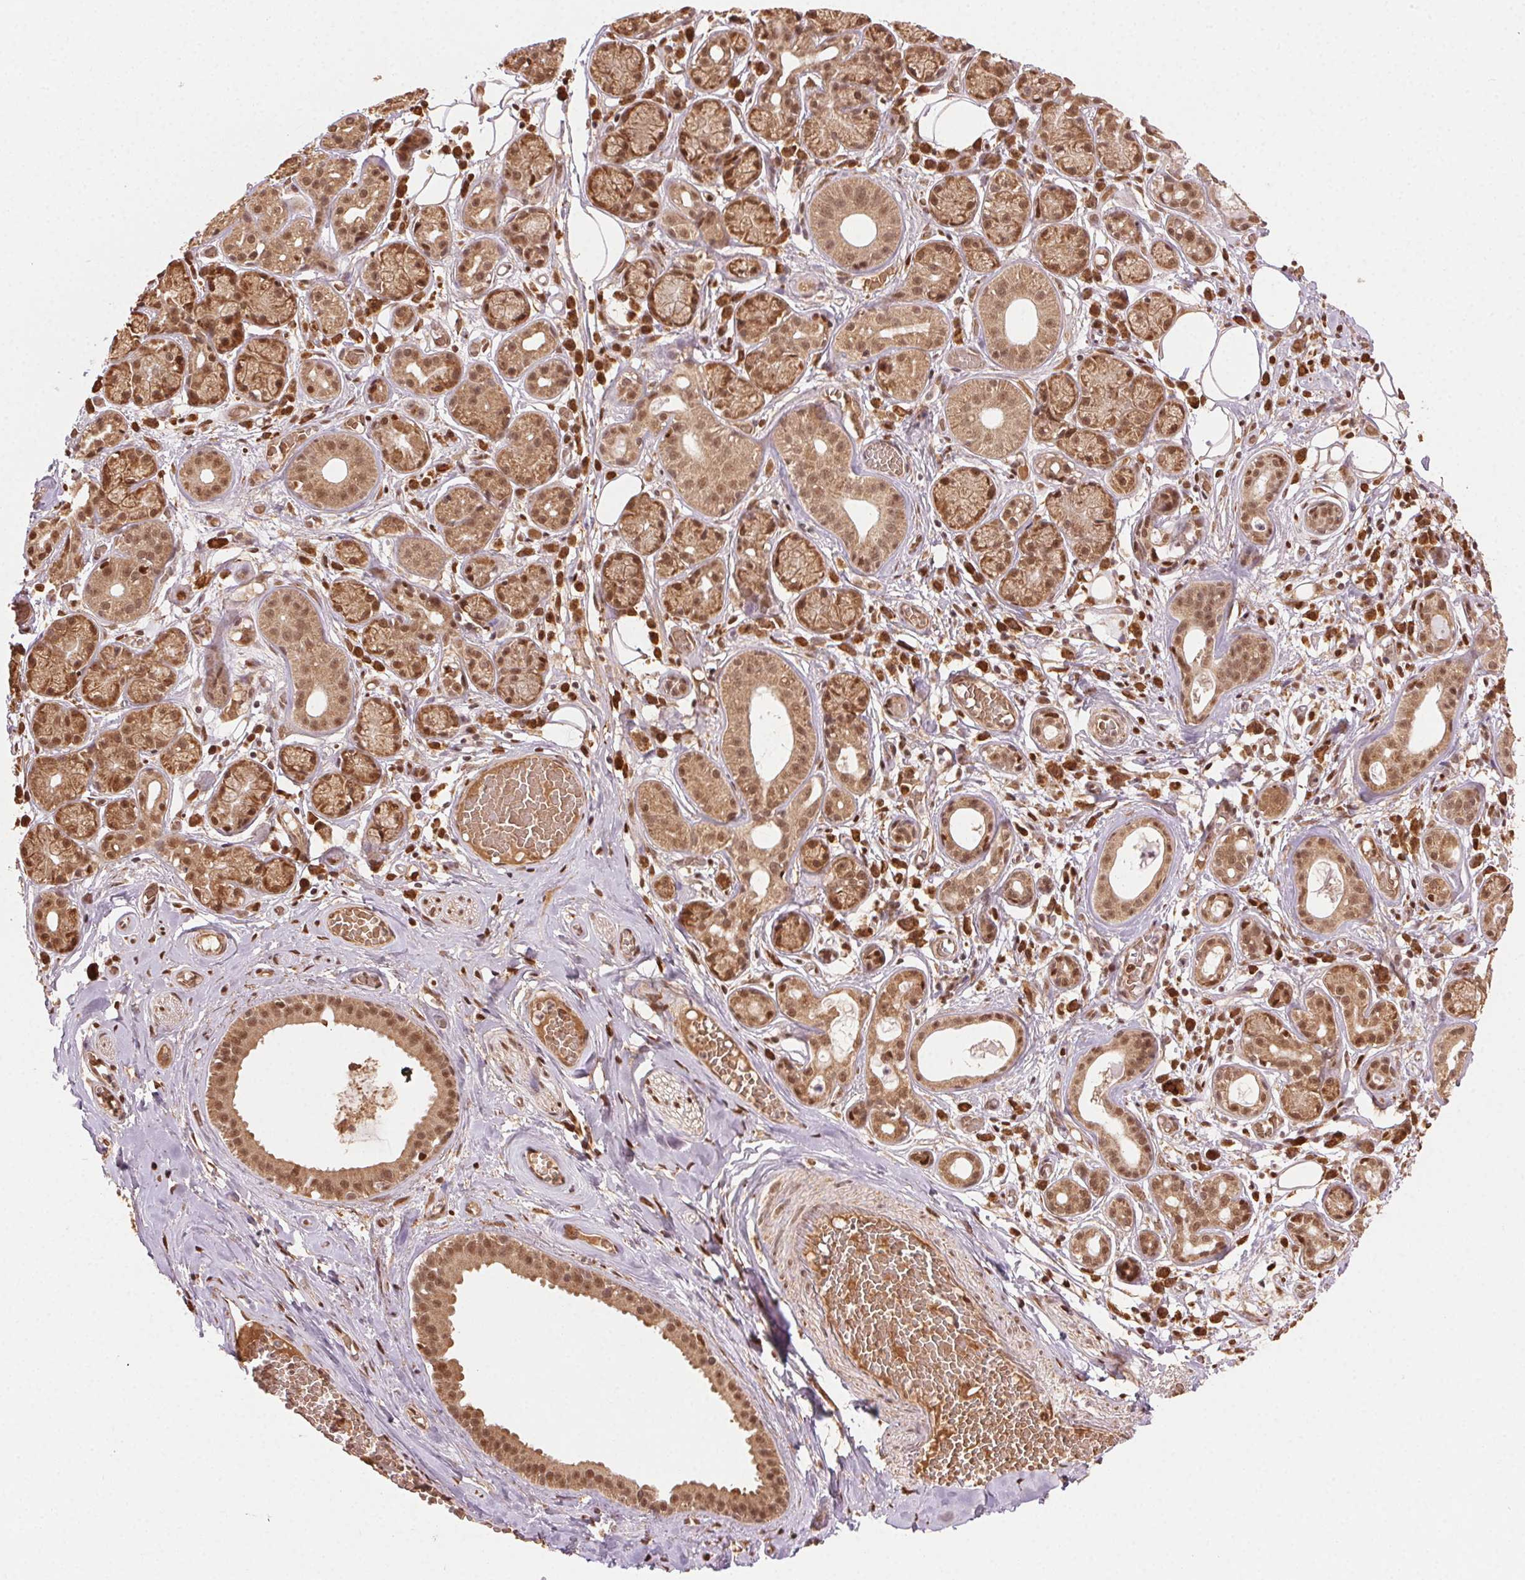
{"staining": {"intensity": "moderate", "quantity": ">75%", "location": "cytoplasmic/membranous,nuclear"}, "tissue": "salivary gland", "cell_type": "Glandular cells", "image_type": "normal", "snomed": [{"axis": "morphology", "description": "Normal tissue, NOS"}, {"axis": "topography", "description": "Salivary gland"}, {"axis": "topography", "description": "Peripheral nerve tissue"}], "caption": "The image displays staining of normal salivary gland, revealing moderate cytoplasmic/membranous,nuclear protein expression (brown color) within glandular cells. (DAB (3,3'-diaminobenzidine) = brown stain, brightfield microscopy at high magnification).", "gene": "TREML4", "patient": {"sex": "male", "age": 71}}